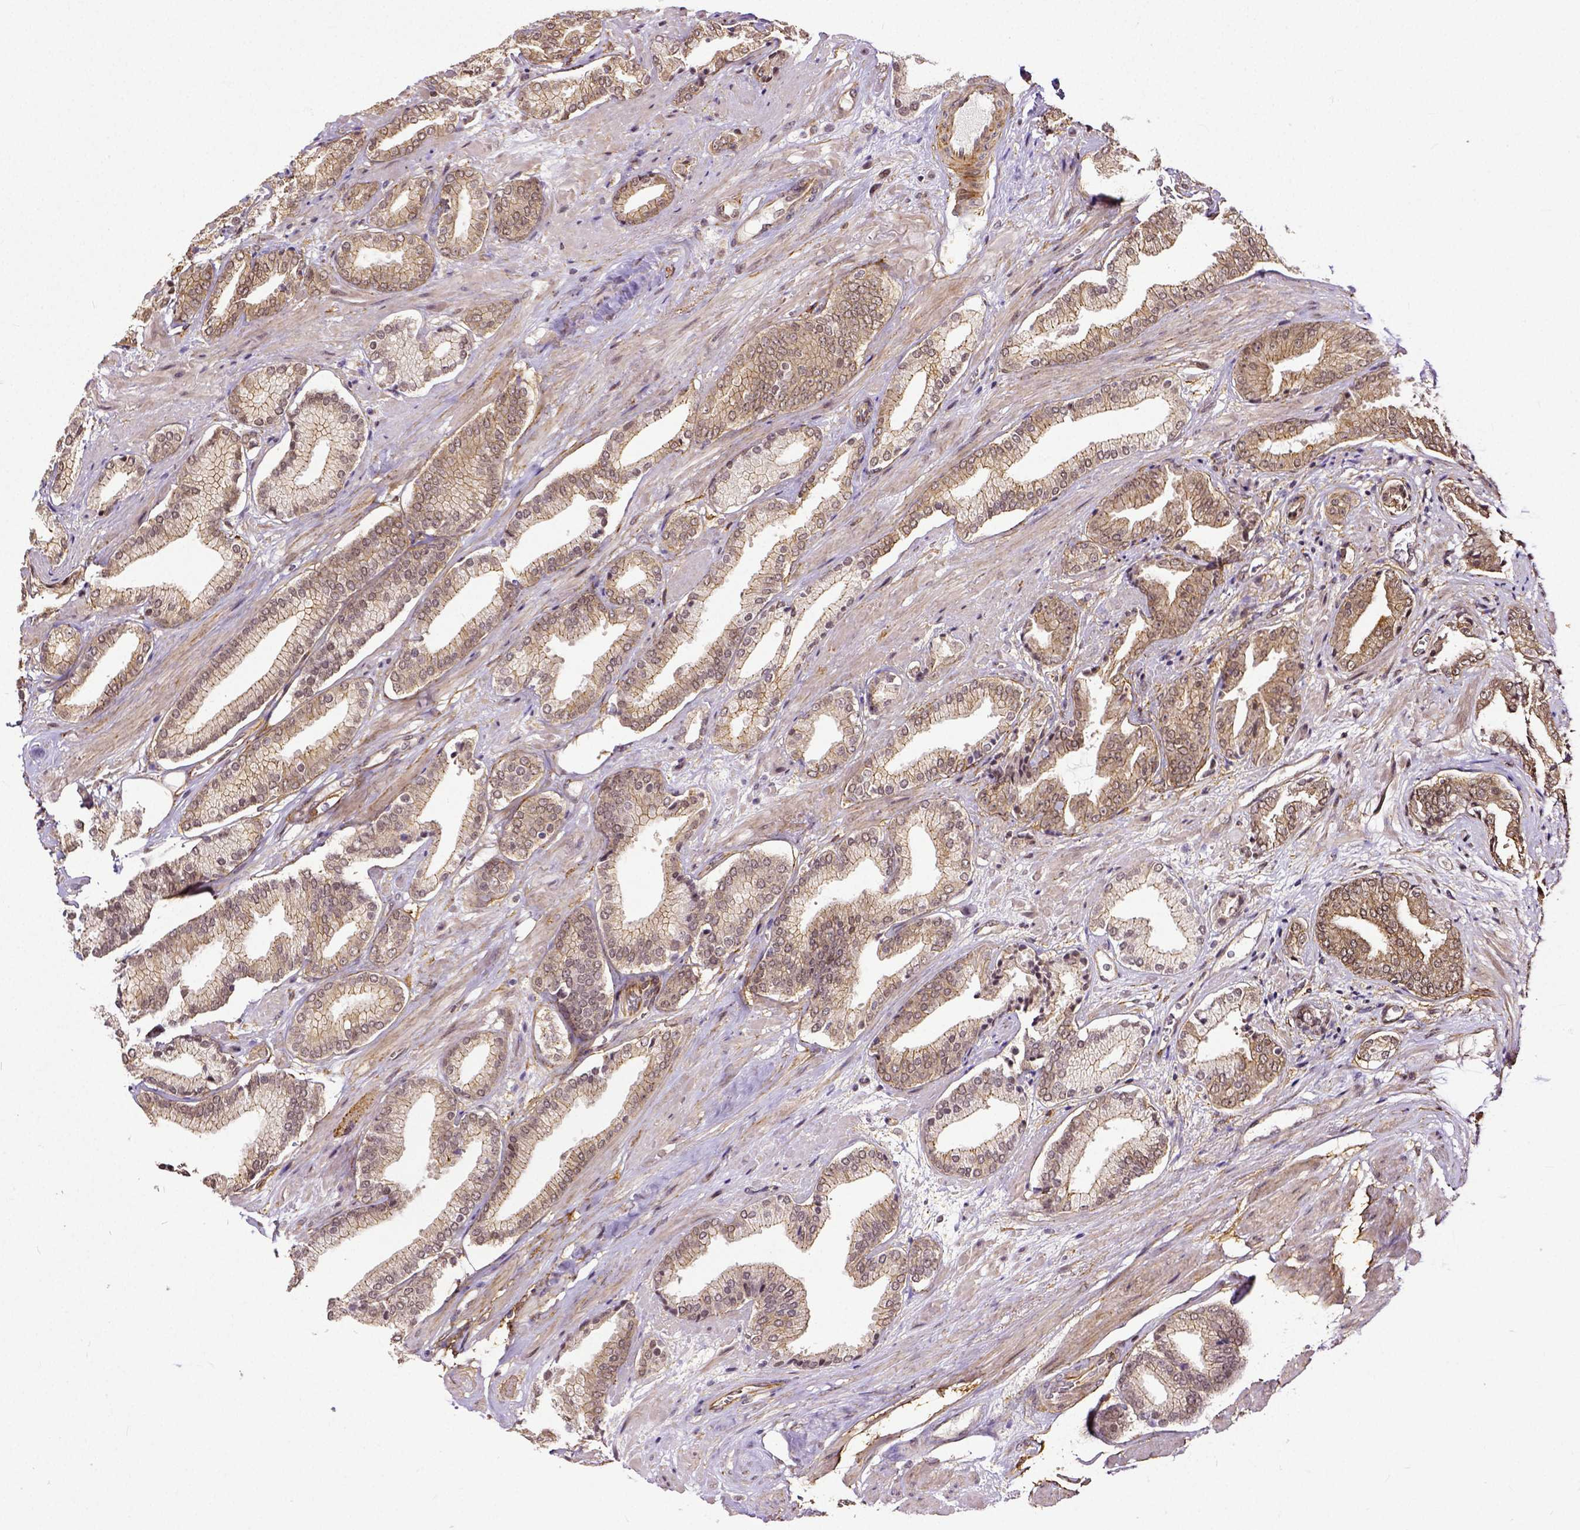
{"staining": {"intensity": "moderate", "quantity": "<25%", "location": "cytoplasmic/membranous"}, "tissue": "prostate cancer", "cell_type": "Tumor cells", "image_type": "cancer", "snomed": [{"axis": "morphology", "description": "Adenocarcinoma, High grade"}, {"axis": "topography", "description": "Prostate"}], "caption": "This is an image of IHC staining of prostate adenocarcinoma (high-grade), which shows moderate positivity in the cytoplasmic/membranous of tumor cells.", "gene": "DICER1", "patient": {"sex": "male", "age": 56}}